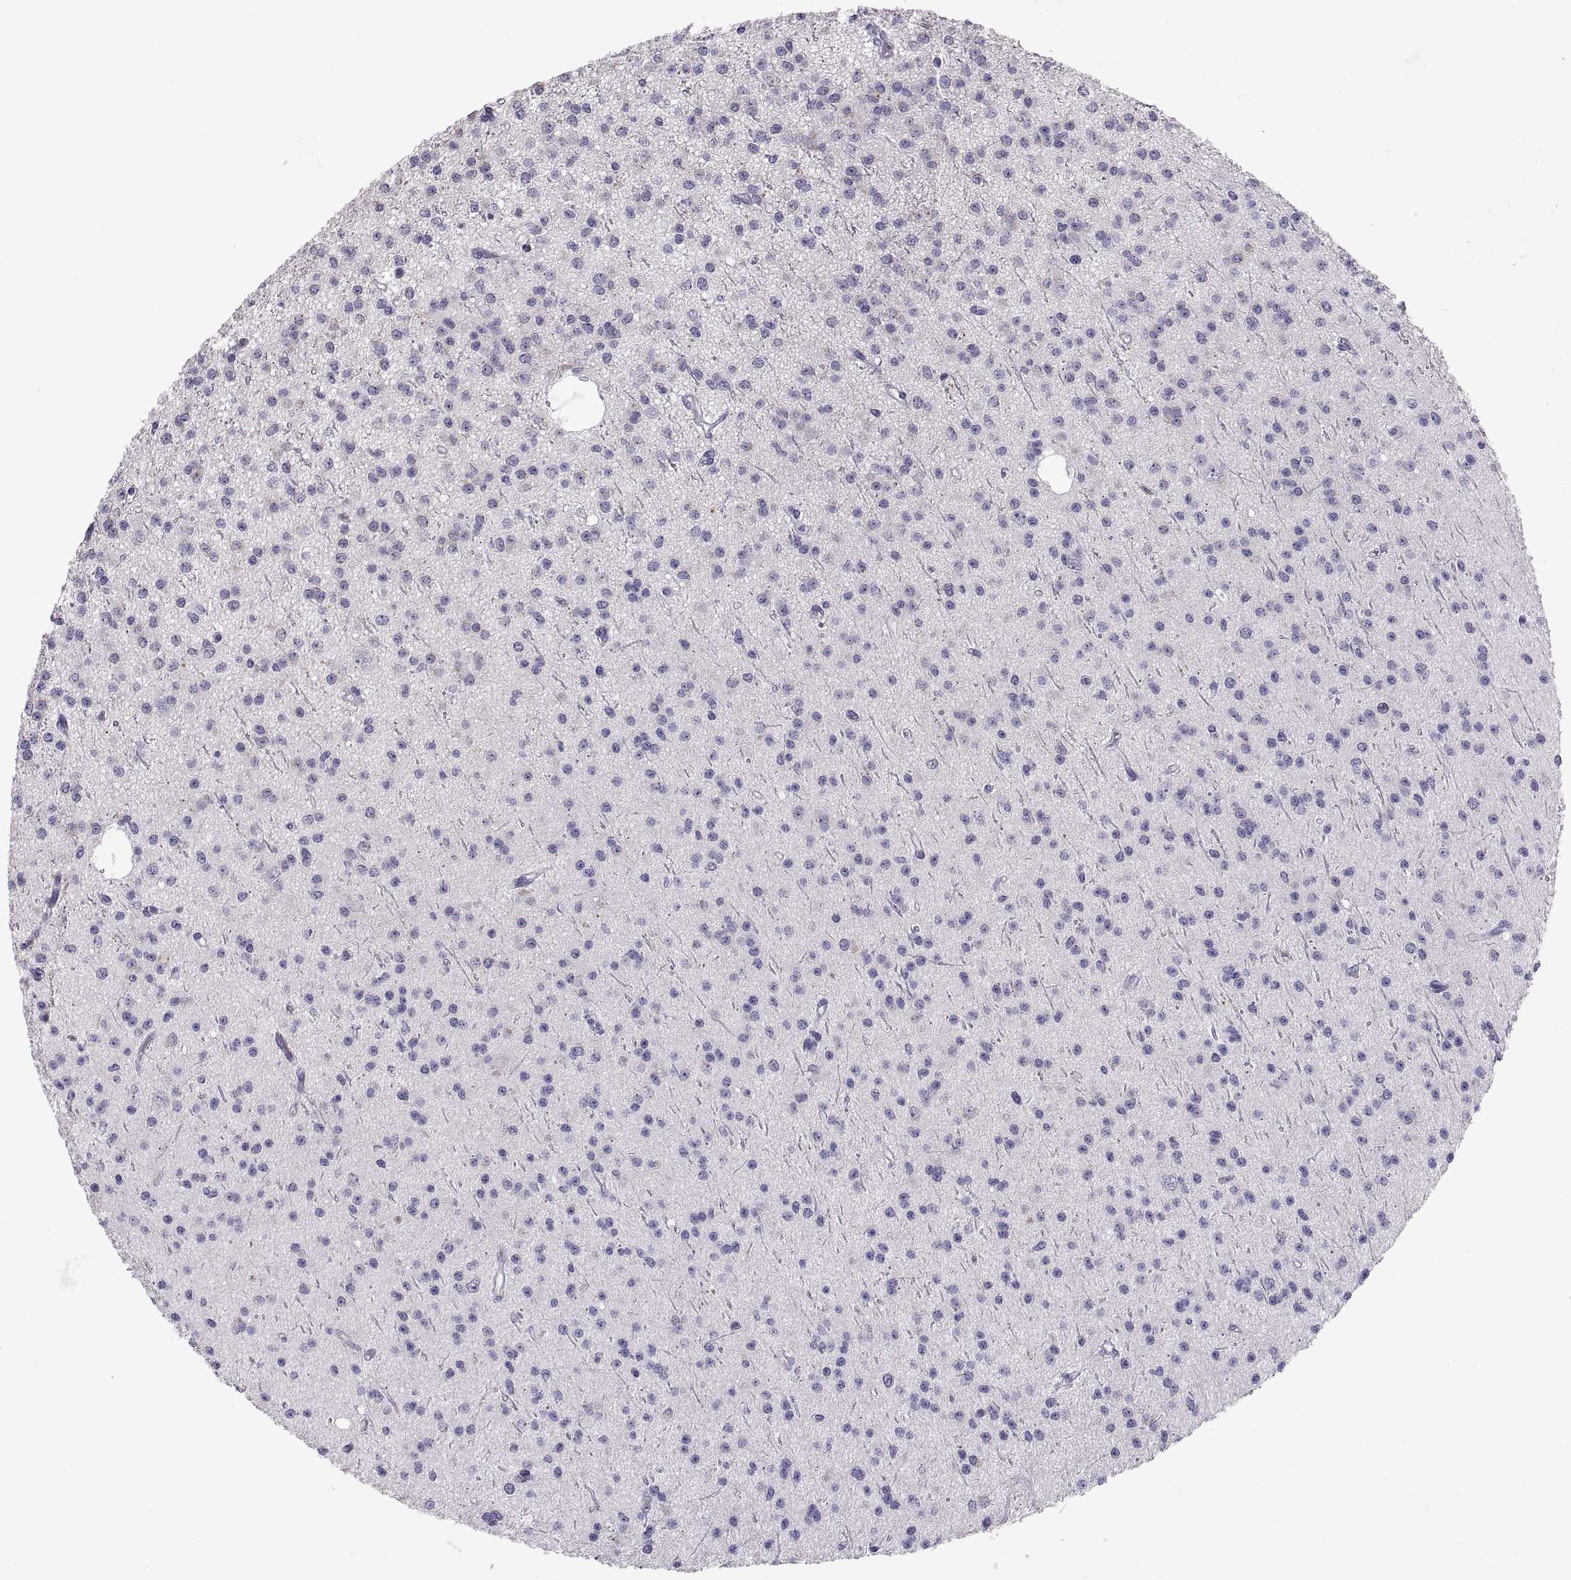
{"staining": {"intensity": "negative", "quantity": "none", "location": "none"}, "tissue": "glioma", "cell_type": "Tumor cells", "image_type": "cancer", "snomed": [{"axis": "morphology", "description": "Glioma, malignant, Low grade"}, {"axis": "topography", "description": "Brain"}], "caption": "DAB (3,3'-diaminobenzidine) immunohistochemical staining of human glioma displays no significant expression in tumor cells.", "gene": "FAM170A", "patient": {"sex": "male", "age": 27}}